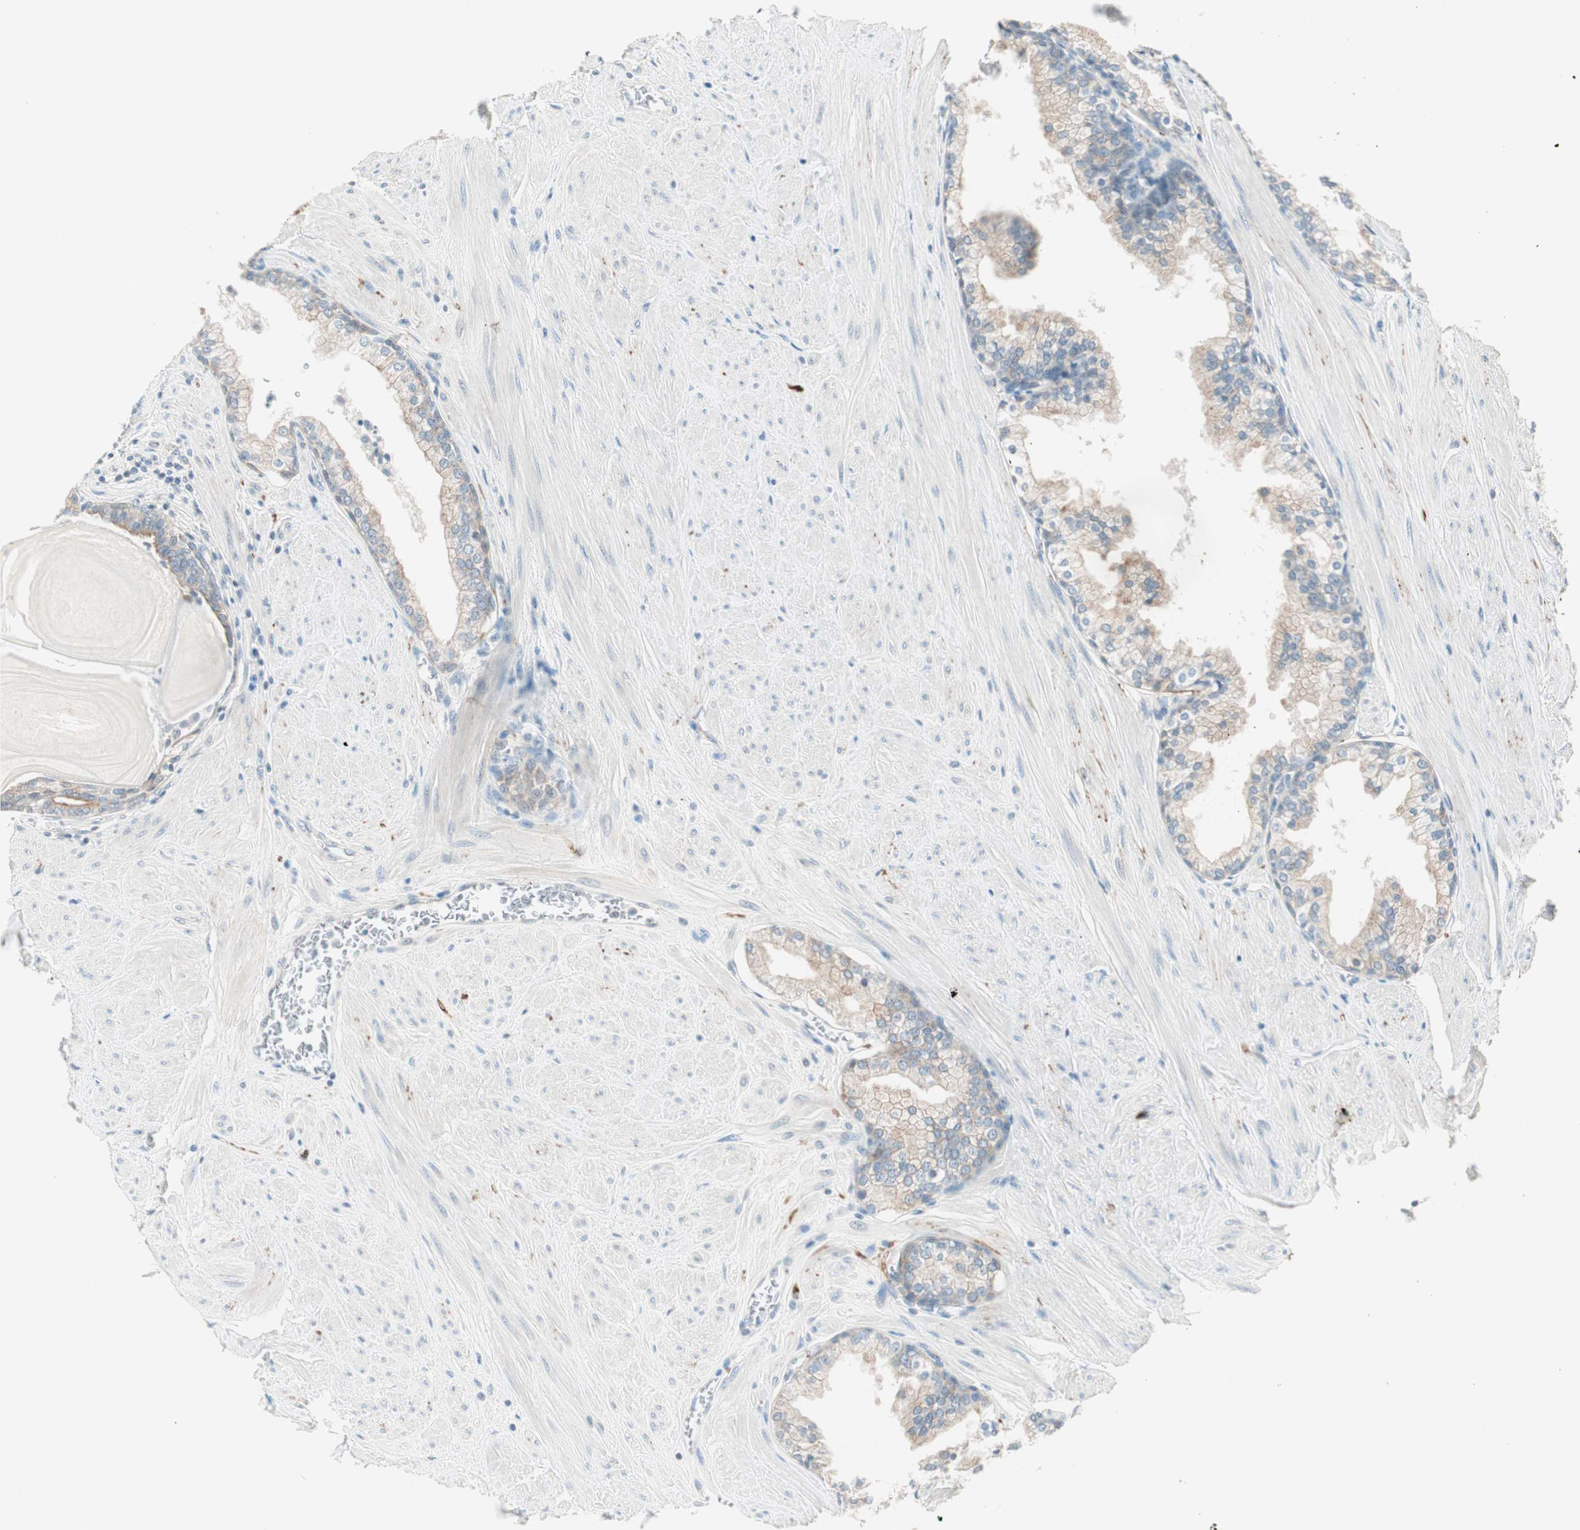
{"staining": {"intensity": "weak", "quantity": ">75%", "location": "cytoplasmic/membranous"}, "tissue": "prostate", "cell_type": "Glandular cells", "image_type": "normal", "snomed": [{"axis": "morphology", "description": "Normal tissue, NOS"}, {"axis": "topography", "description": "Prostate"}], "caption": "Brown immunohistochemical staining in benign prostate shows weak cytoplasmic/membranous staining in approximately >75% of glandular cells. Ihc stains the protein of interest in brown and the nuclei are stained blue.", "gene": "GNAO1", "patient": {"sex": "male", "age": 51}}